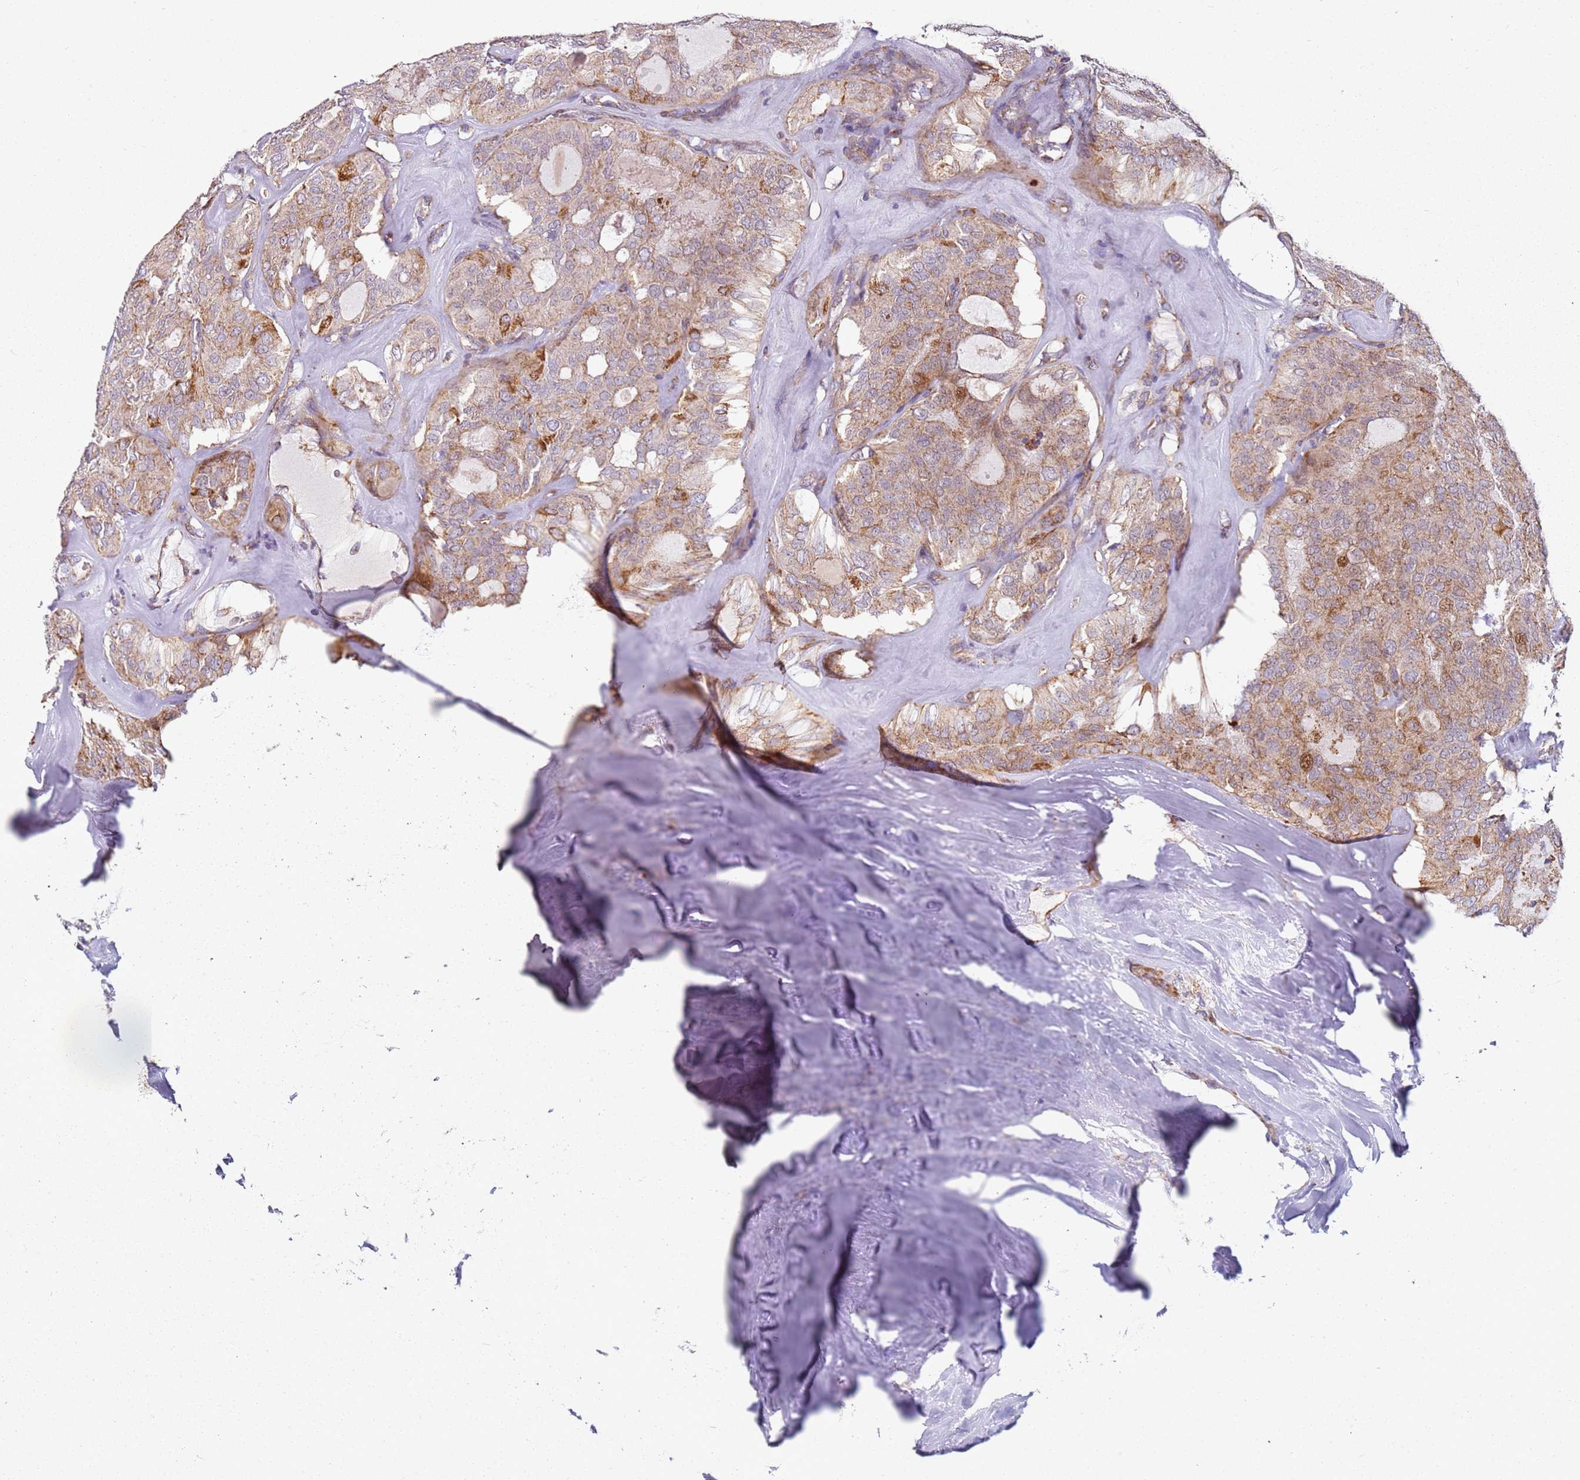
{"staining": {"intensity": "moderate", "quantity": ">75%", "location": "cytoplasmic/membranous"}, "tissue": "thyroid cancer", "cell_type": "Tumor cells", "image_type": "cancer", "snomed": [{"axis": "morphology", "description": "Follicular adenoma carcinoma, NOS"}, {"axis": "topography", "description": "Thyroid gland"}], "caption": "An IHC photomicrograph of tumor tissue is shown. Protein staining in brown highlights moderate cytoplasmic/membranous positivity in thyroid cancer within tumor cells. (DAB (3,3'-diaminobenzidine) IHC with brightfield microscopy, high magnification).", "gene": "ALS2", "patient": {"sex": "male", "age": 75}}